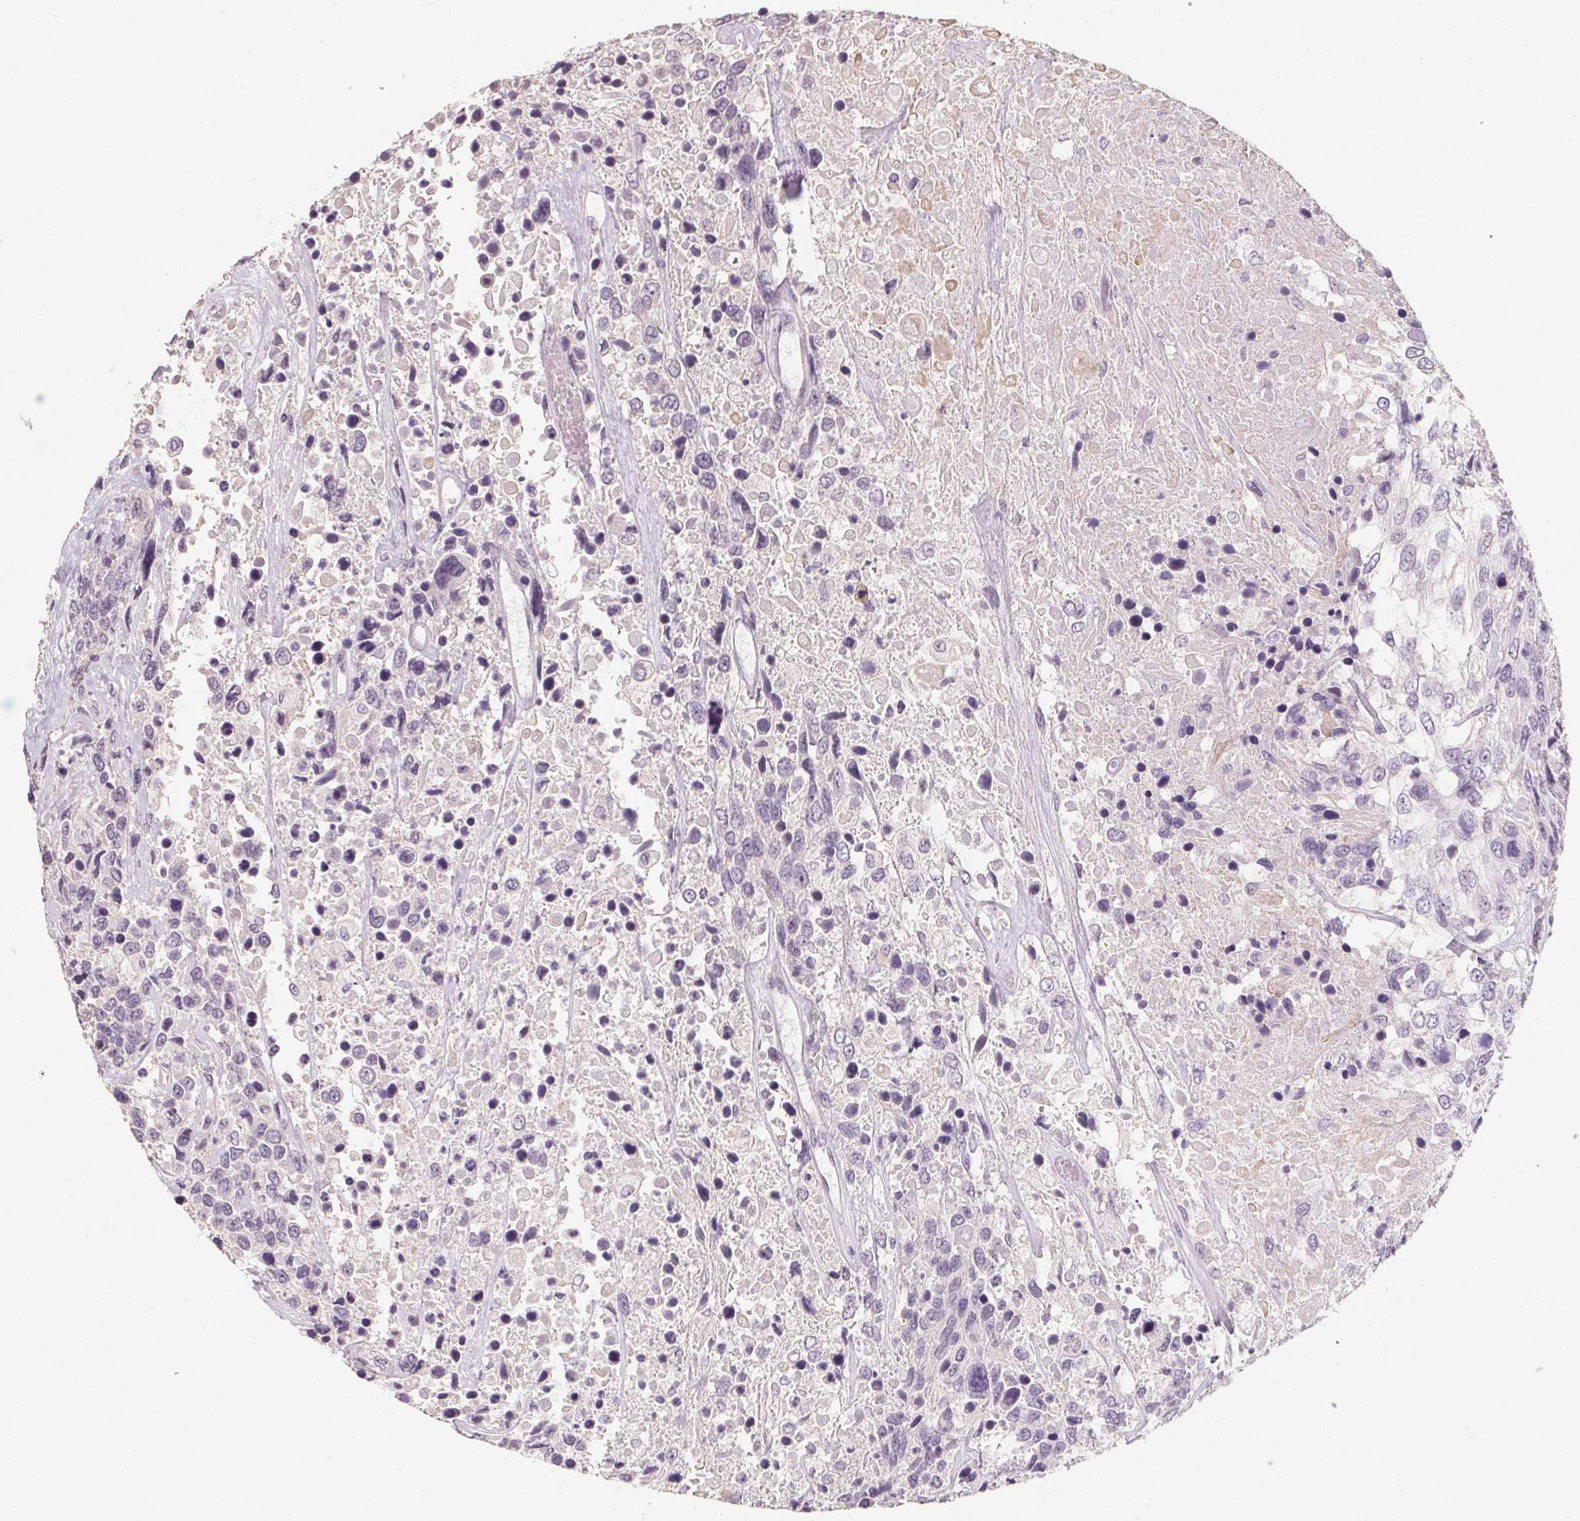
{"staining": {"intensity": "negative", "quantity": "none", "location": "none"}, "tissue": "urothelial cancer", "cell_type": "Tumor cells", "image_type": "cancer", "snomed": [{"axis": "morphology", "description": "Urothelial carcinoma, High grade"}, {"axis": "topography", "description": "Urinary bladder"}], "caption": "Image shows no significant protein positivity in tumor cells of high-grade urothelial carcinoma. (Brightfield microscopy of DAB (3,3'-diaminobenzidine) IHC at high magnification).", "gene": "CAPZA3", "patient": {"sex": "female", "age": 70}}